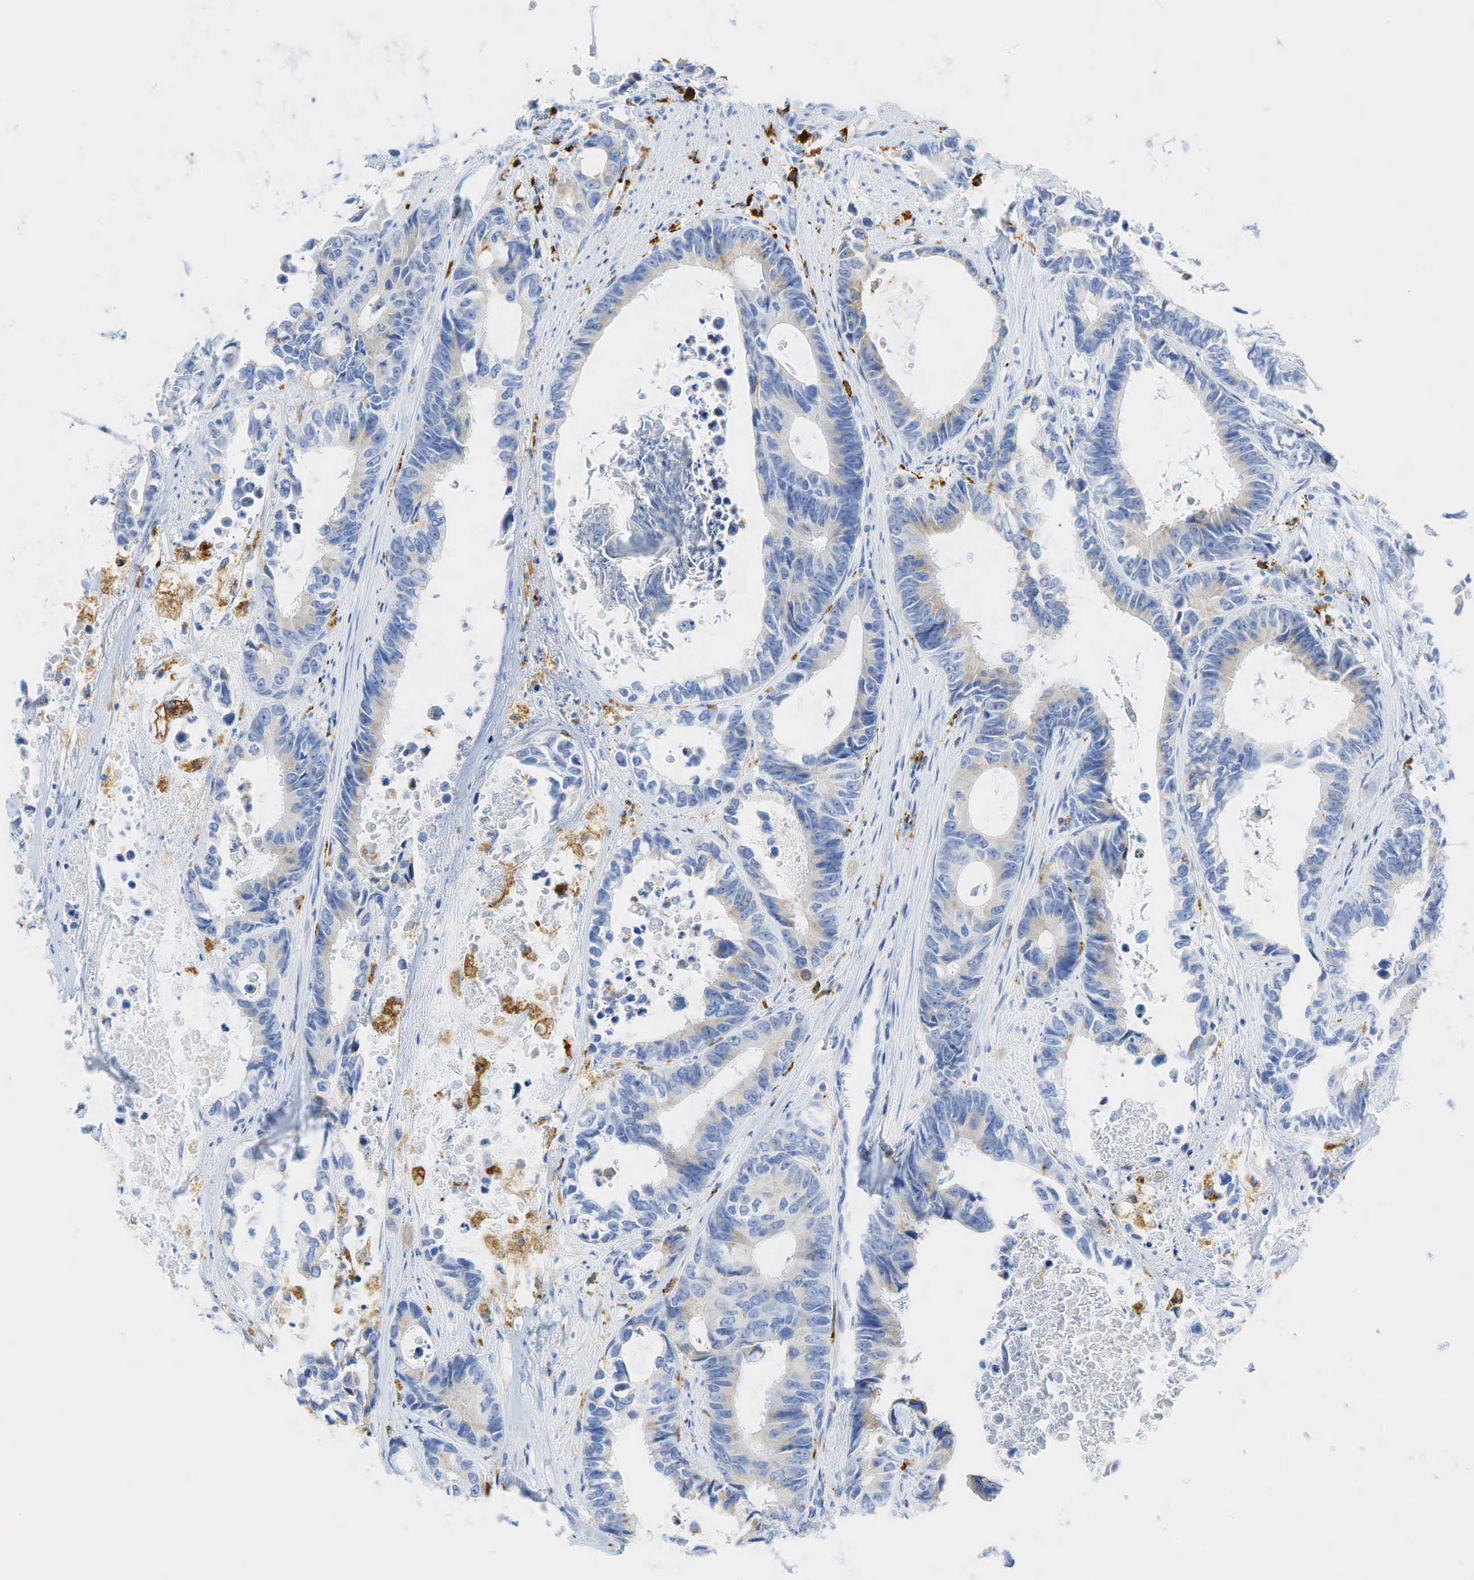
{"staining": {"intensity": "negative", "quantity": "none", "location": "none"}, "tissue": "colorectal cancer", "cell_type": "Tumor cells", "image_type": "cancer", "snomed": [{"axis": "morphology", "description": "Adenocarcinoma, NOS"}, {"axis": "topography", "description": "Rectum"}], "caption": "Tumor cells show no significant protein staining in colorectal adenocarcinoma.", "gene": "CD68", "patient": {"sex": "female", "age": 98}}